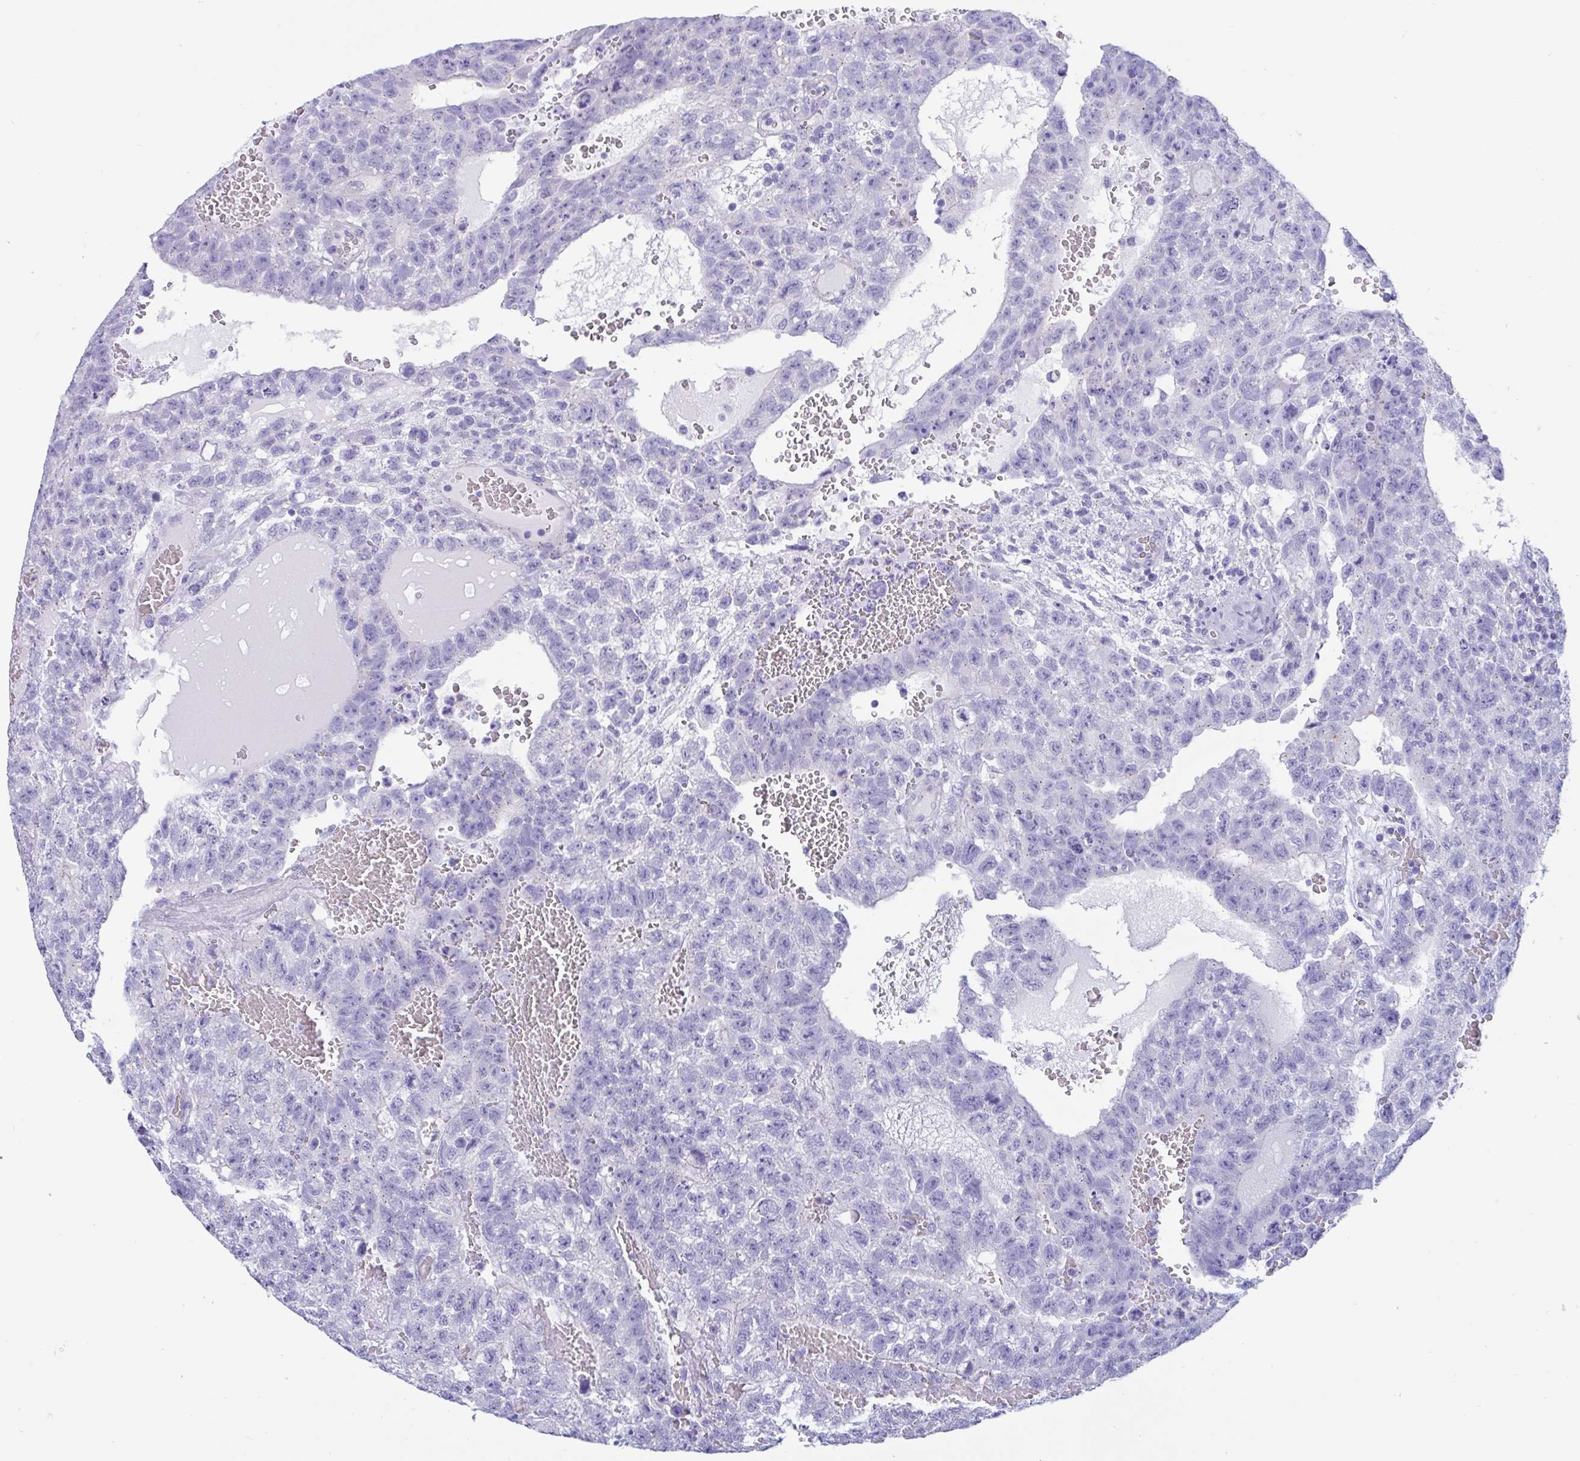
{"staining": {"intensity": "negative", "quantity": "none", "location": "none"}, "tissue": "testis cancer", "cell_type": "Tumor cells", "image_type": "cancer", "snomed": [{"axis": "morphology", "description": "Carcinoma, Embryonal, NOS"}, {"axis": "topography", "description": "Testis"}], "caption": "Protein analysis of embryonal carcinoma (testis) exhibits no significant positivity in tumor cells.", "gene": "RNASE3", "patient": {"sex": "male", "age": 26}}